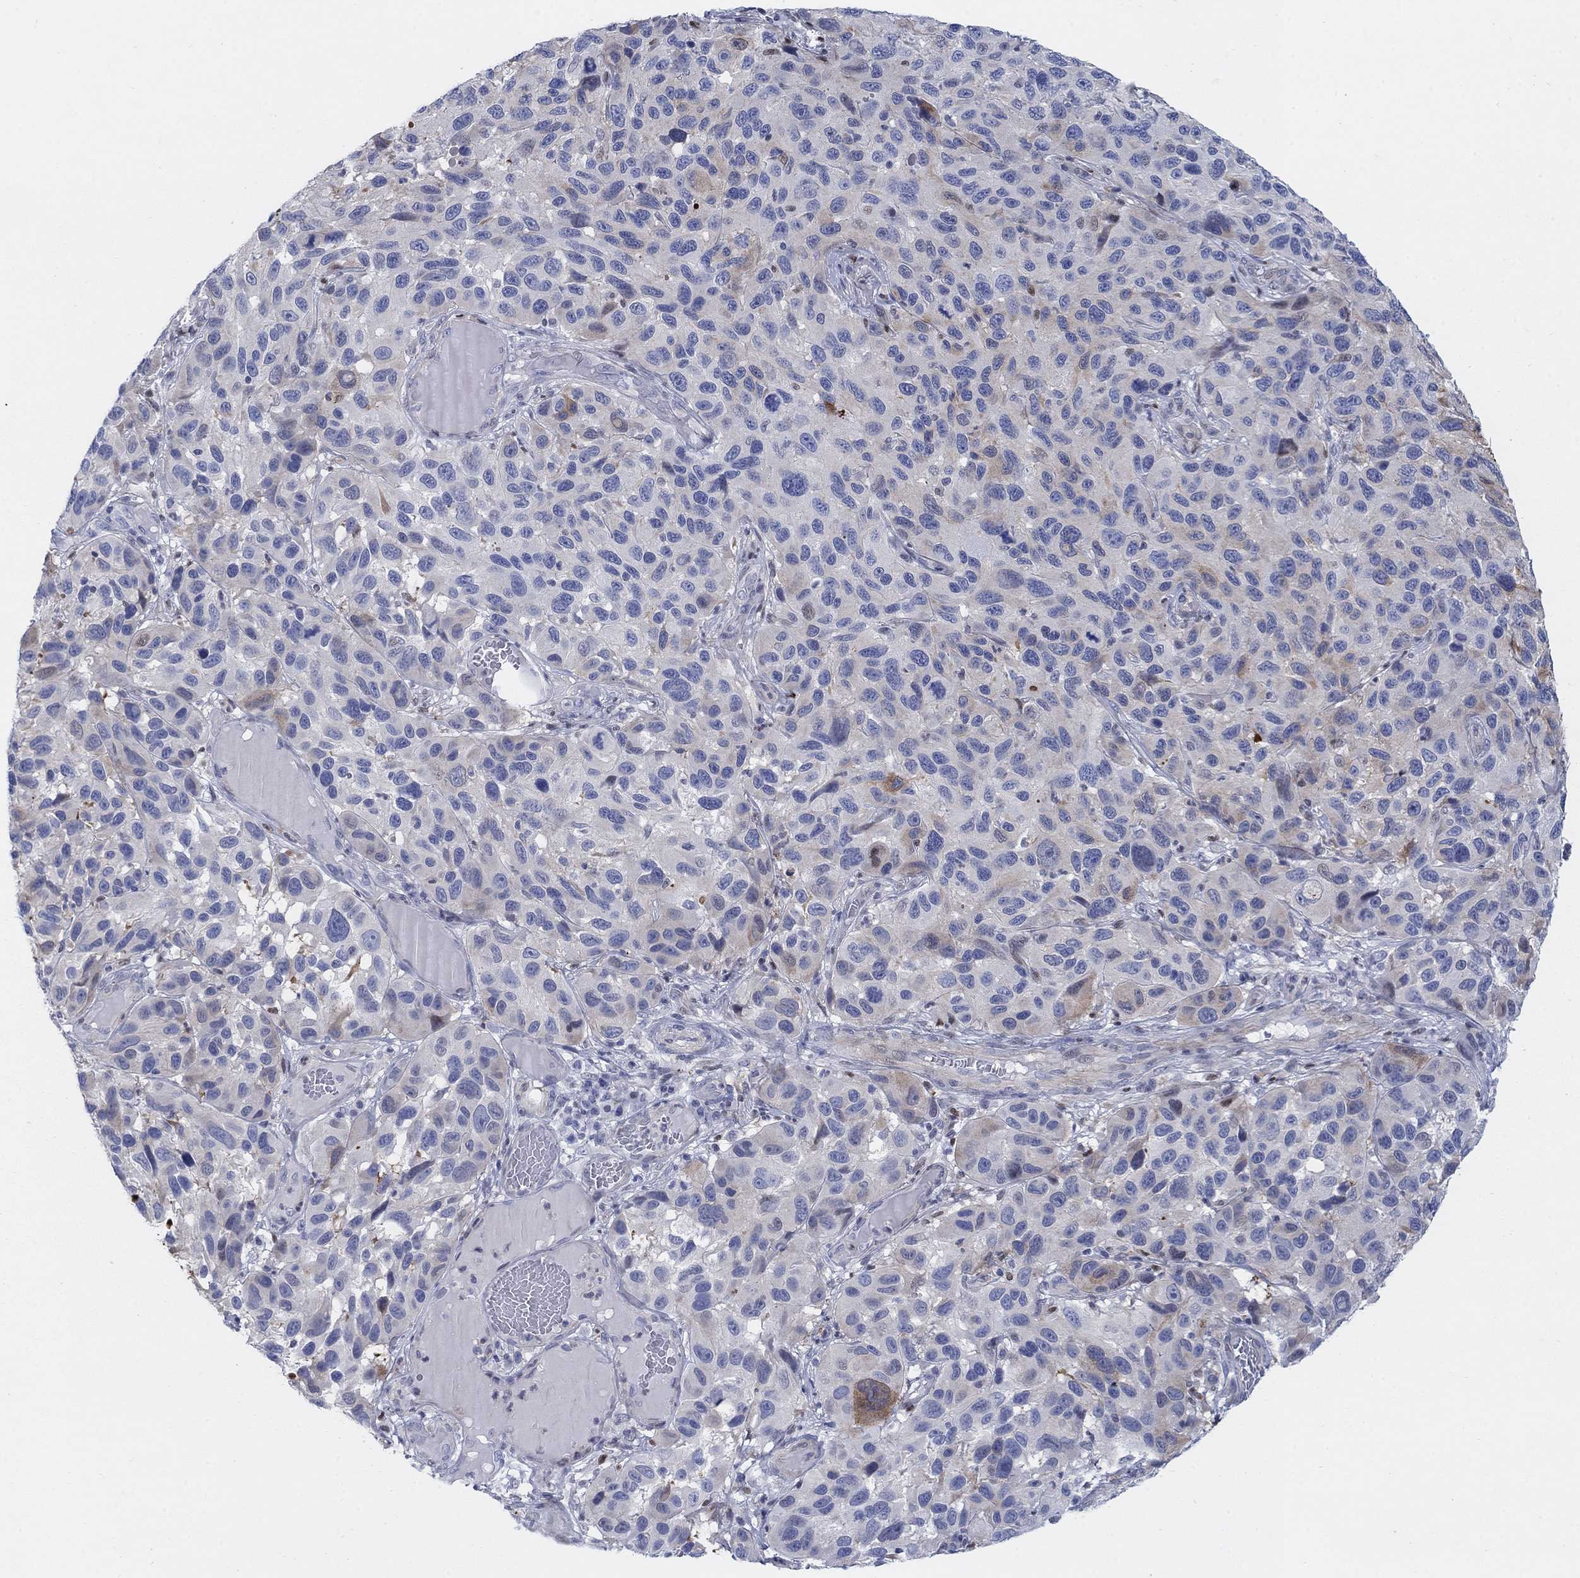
{"staining": {"intensity": "moderate", "quantity": "25%-75%", "location": "cytoplasmic/membranous"}, "tissue": "melanoma", "cell_type": "Tumor cells", "image_type": "cancer", "snomed": [{"axis": "morphology", "description": "Malignant melanoma, NOS"}, {"axis": "topography", "description": "Skin"}], "caption": "IHC (DAB) staining of malignant melanoma shows moderate cytoplasmic/membranous protein positivity in about 25%-75% of tumor cells.", "gene": "MYO3A", "patient": {"sex": "male", "age": 53}}